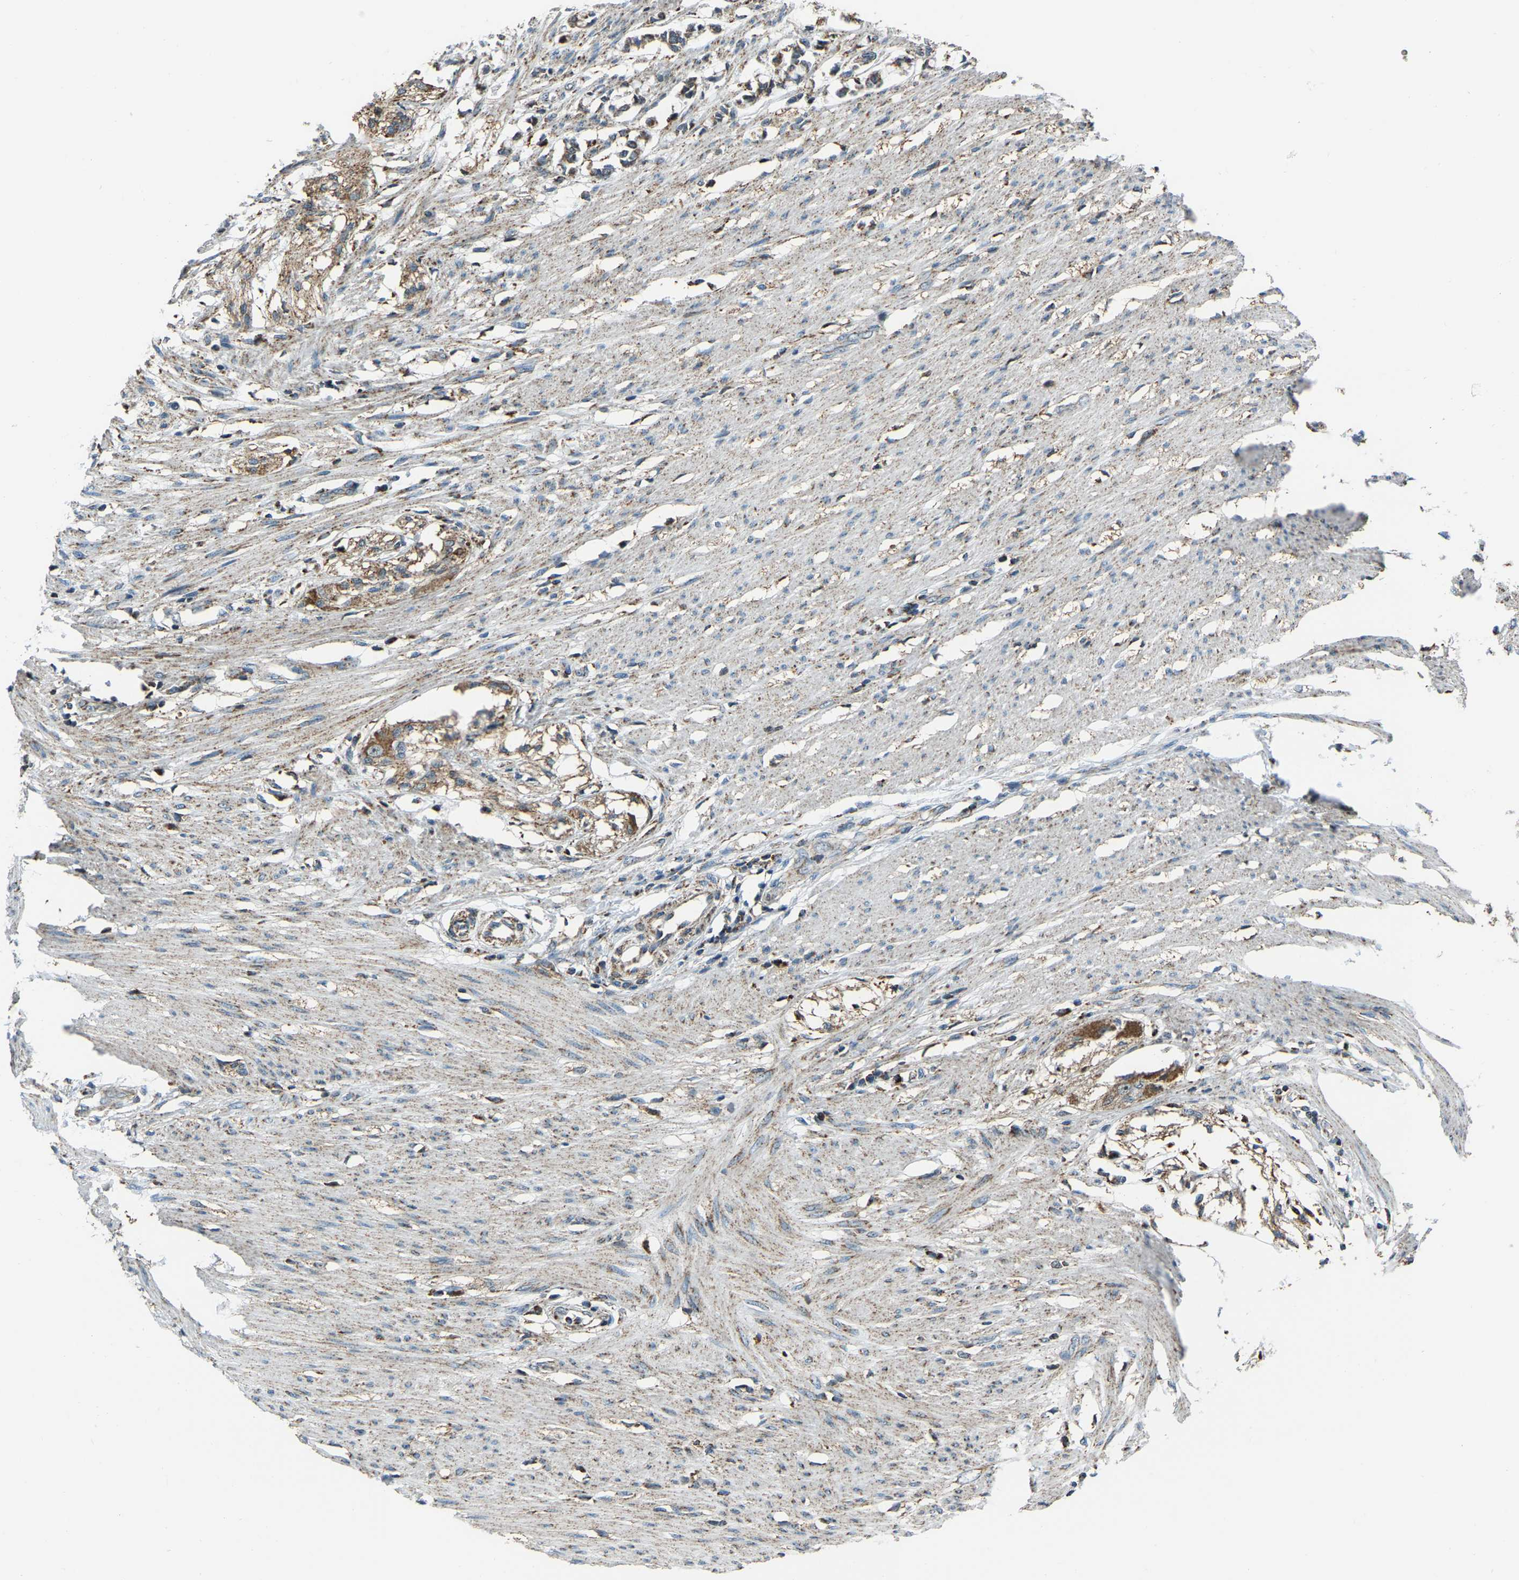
{"staining": {"intensity": "weak", "quantity": "<25%", "location": "cytoplasmic/membranous"}, "tissue": "smooth muscle", "cell_type": "Smooth muscle cells", "image_type": "normal", "snomed": [{"axis": "morphology", "description": "Normal tissue, NOS"}, {"axis": "morphology", "description": "Adenocarcinoma, NOS"}, {"axis": "topography", "description": "Smooth muscle"}, {"axis": "topography", "description": "Colon"}], "caption": "An immunohistochemistry (IHC) image of normal smooth muscle is shown. There is no staining in smooth muscle cells of smooth muscle.", "gene": "RBM33", "patient": {"sex": "male", "age": 14}}